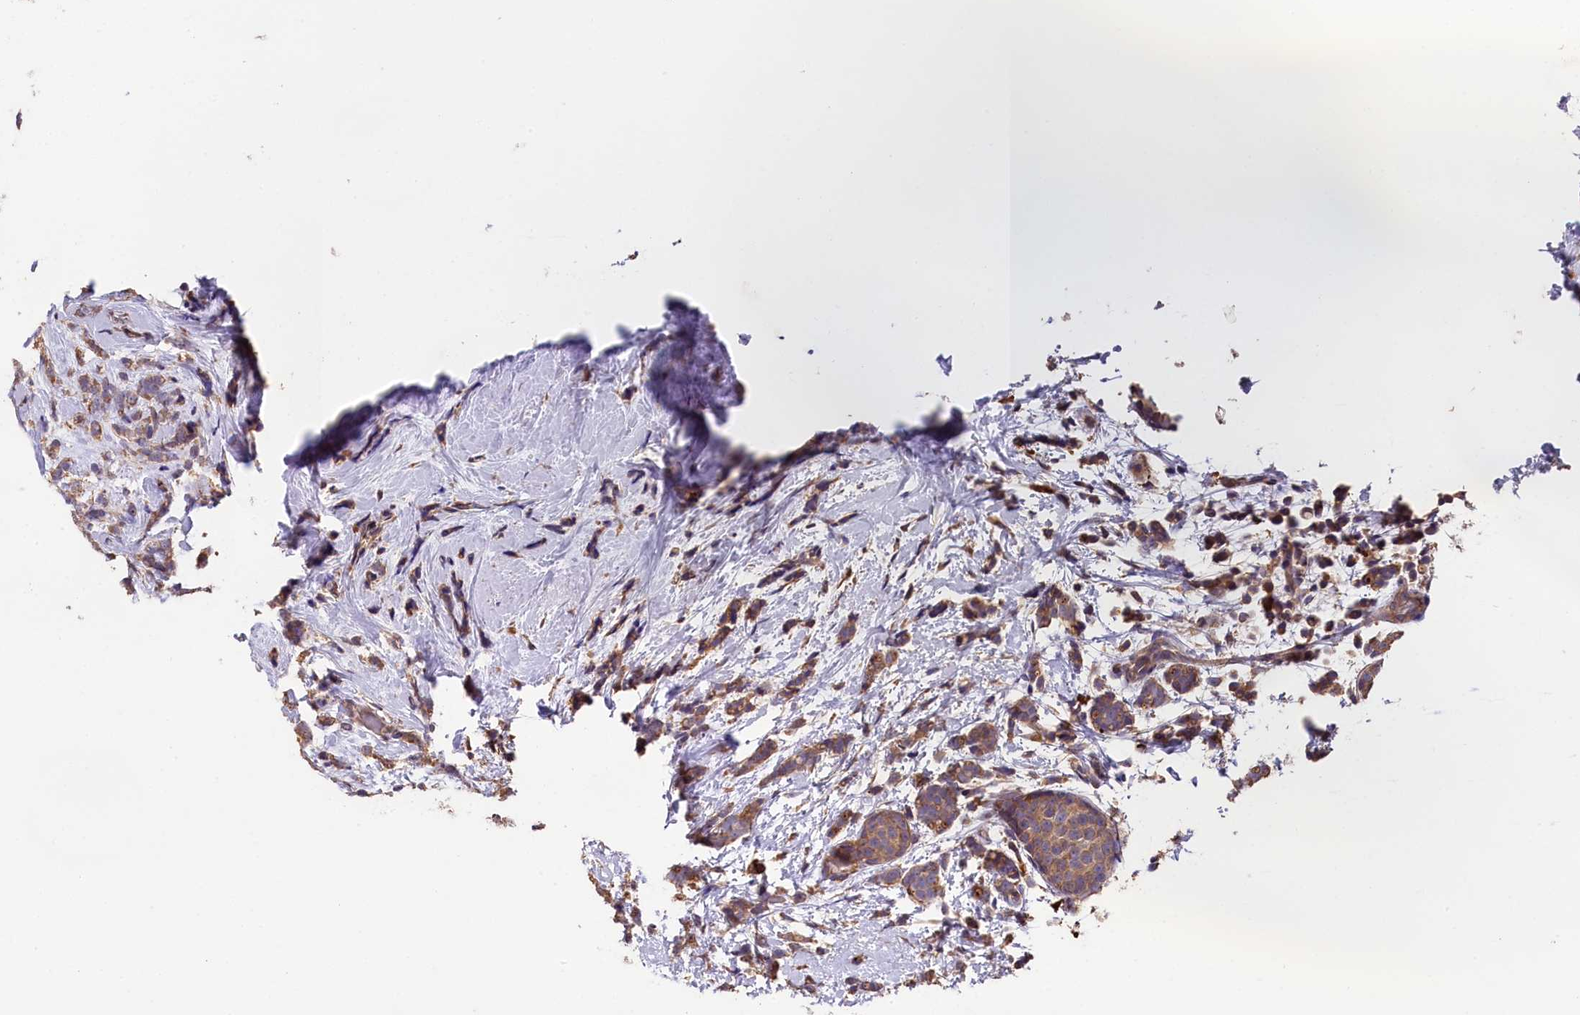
{"staining": {"intensity": "moderate", "quantity": "25%-75%", "location": "cytoplasmic/membranous"}, "tissue": "breast cancer", "cell_type": "Tumor cells", "image_type": "cancer", "snomed": [{"axis": "morphology", "description": "Lobular carcinoma"}, {"axis": "topography", "description": "Breast"}], "caption": "An image of human breast lobular carcinoma stained for a protein exhibits moderate cytoplasmic/membranous brown staining in tumor cells.", "gene": "ENKD1", "patient": {"sex": "female", "age": 58}}